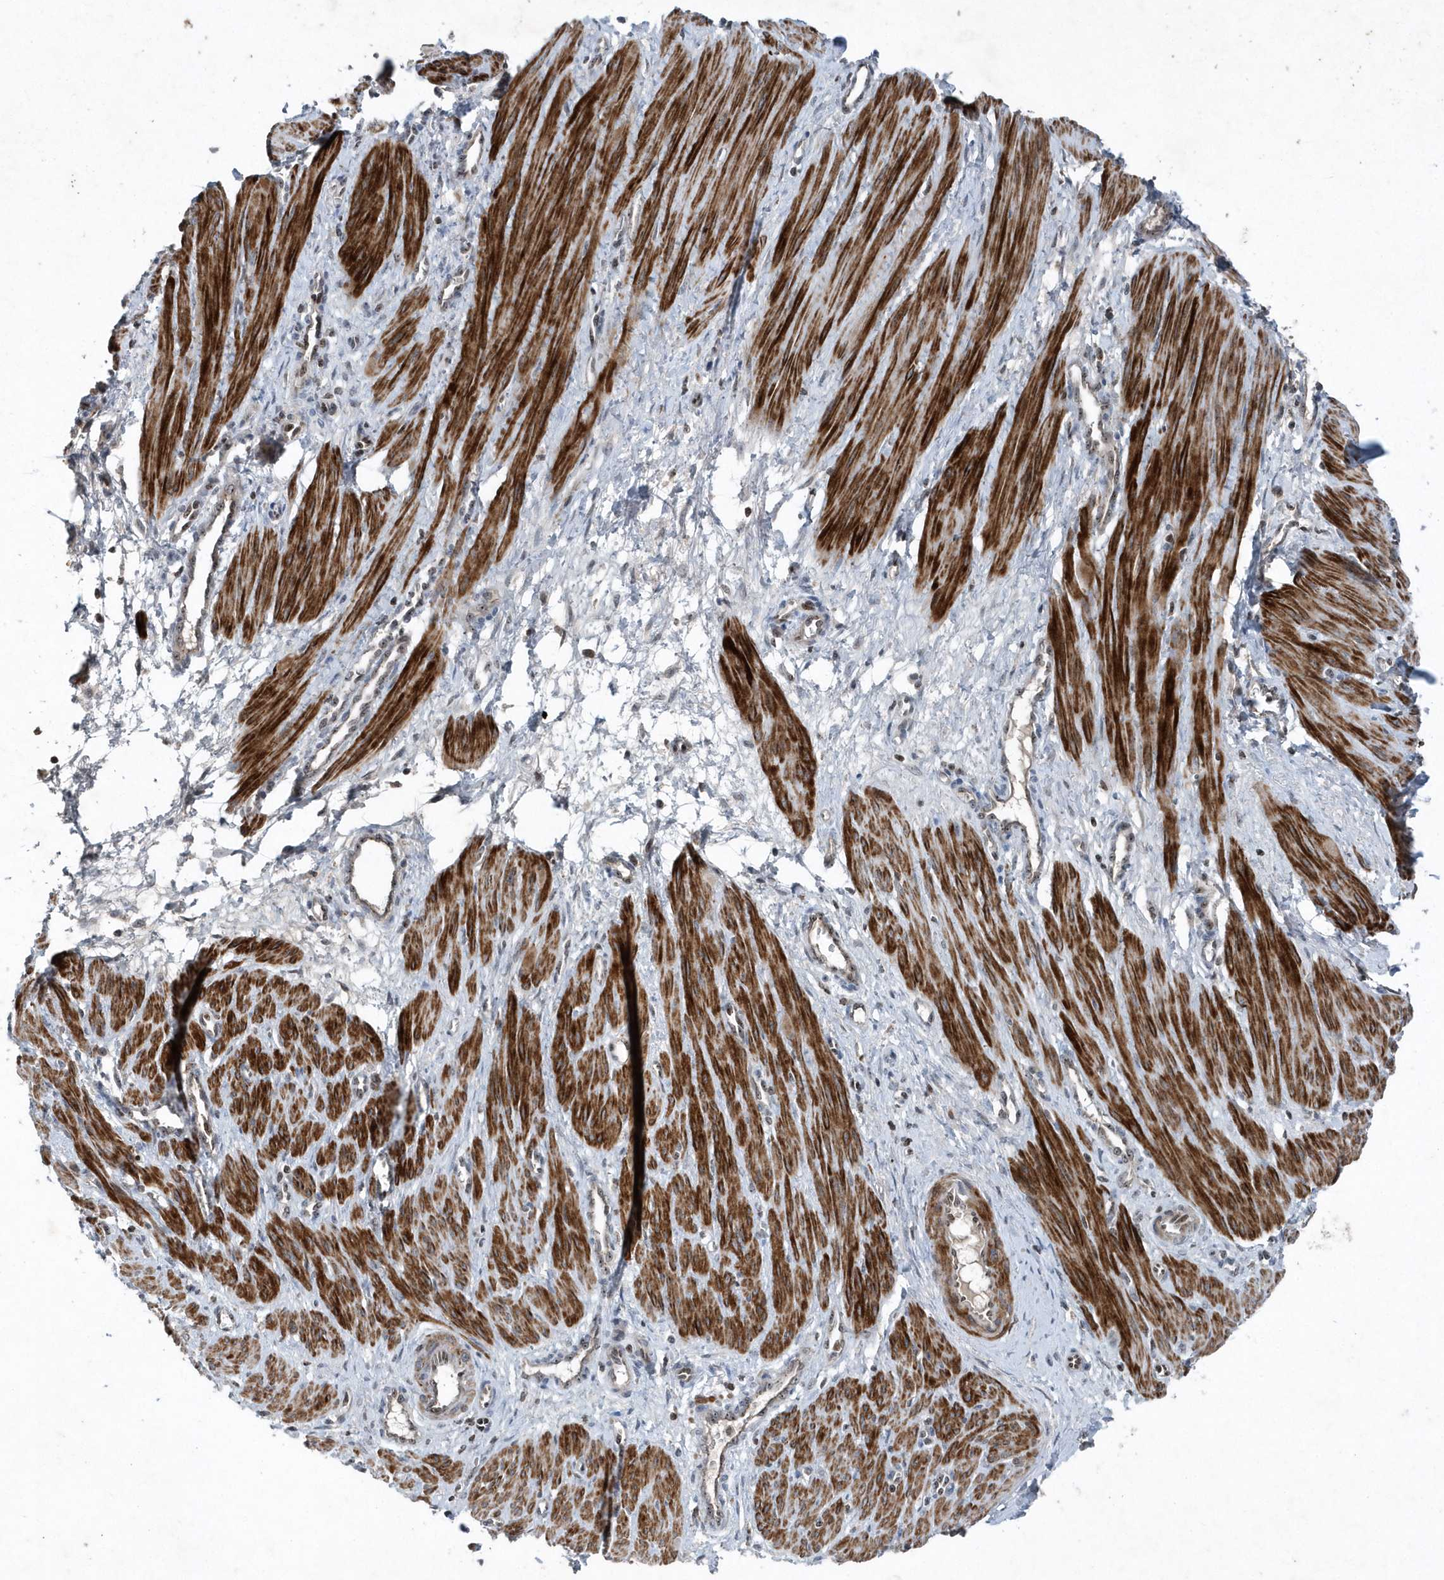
{"staining": {"intensity": "strong", "quantity": ">75%", "location": "cytoplasmic/membranous"}, "tissue": "smooth muscle", "cell_type": "Smooth muscle cells", "image_type": "normal", "snomed": [{"axis": "morphology", "description": "Normal tissue, NOS"}, {"axis": "topography", "description": "Endometrium"}], "caption": "The immunohistochemical stain labels strong cytoplasmic/membranous staining in smooth muscle cells of normal smooth muscle. (Stains: DAB in brown, nuclei in blue, Microscopy: brightfield microscopy at high magnification).", "gene": "QTRT2", "patient": {"sex": "female", "age": 33}}